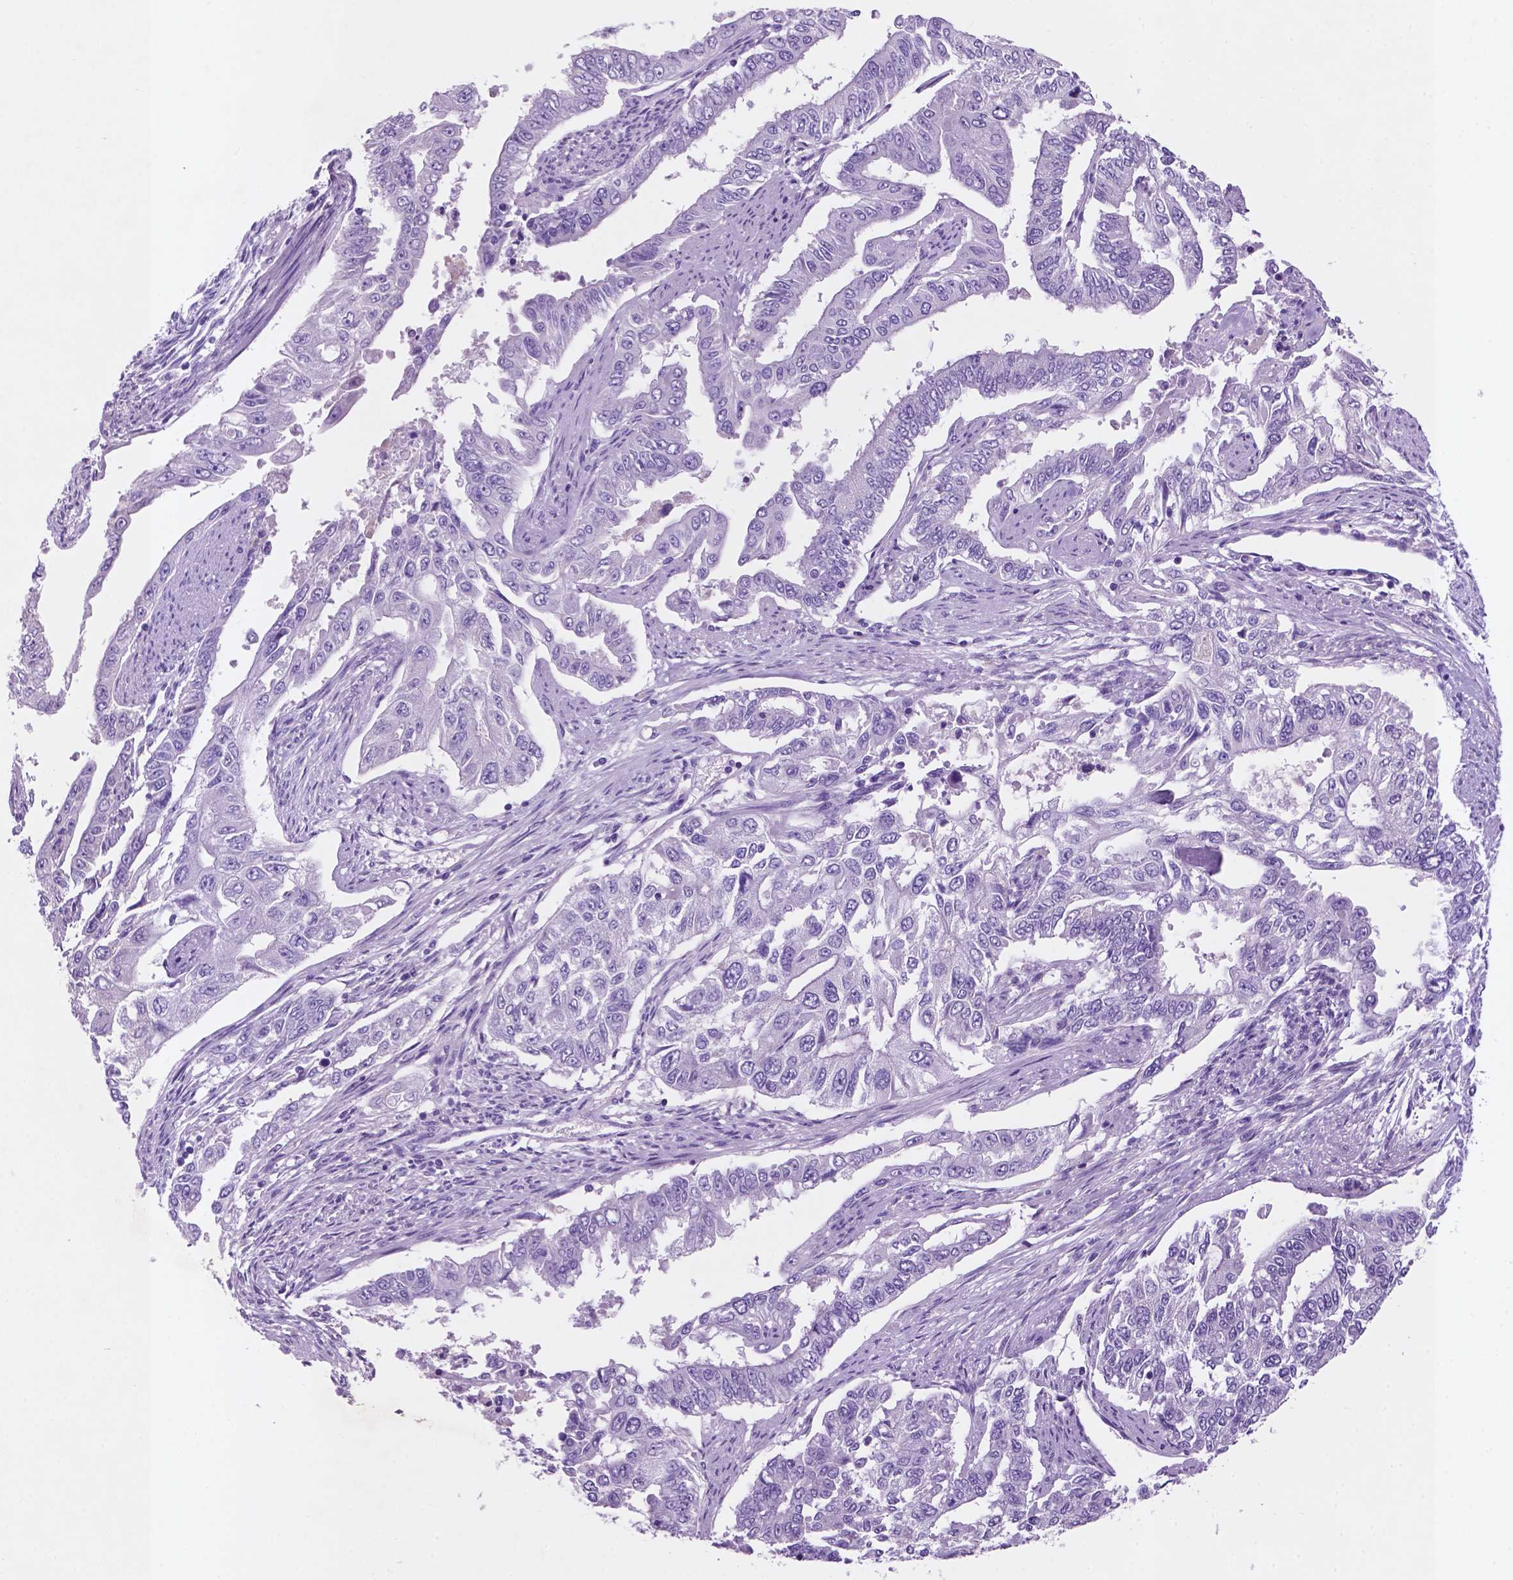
{"staining": {"intensity": "negative", "quantity": "none", "location": "none"}, "tissue": "endometrial cancer", "cell_type": "Tumor cells", "image_type": "cancer", "snomed": [{"axis": "morphology", "description": "Adenocarcinoma, NOS"}, {"axis": "topography", "description": "Uterus"}], "caption": "A high-resolution image shows immunohistochemistry (IHC) staining of endometrial adenocarcinoma, which shows no significant positivity in tumor cells.", "gene": "POU4F1", "patient": {"sex": "female", "age": 59}}